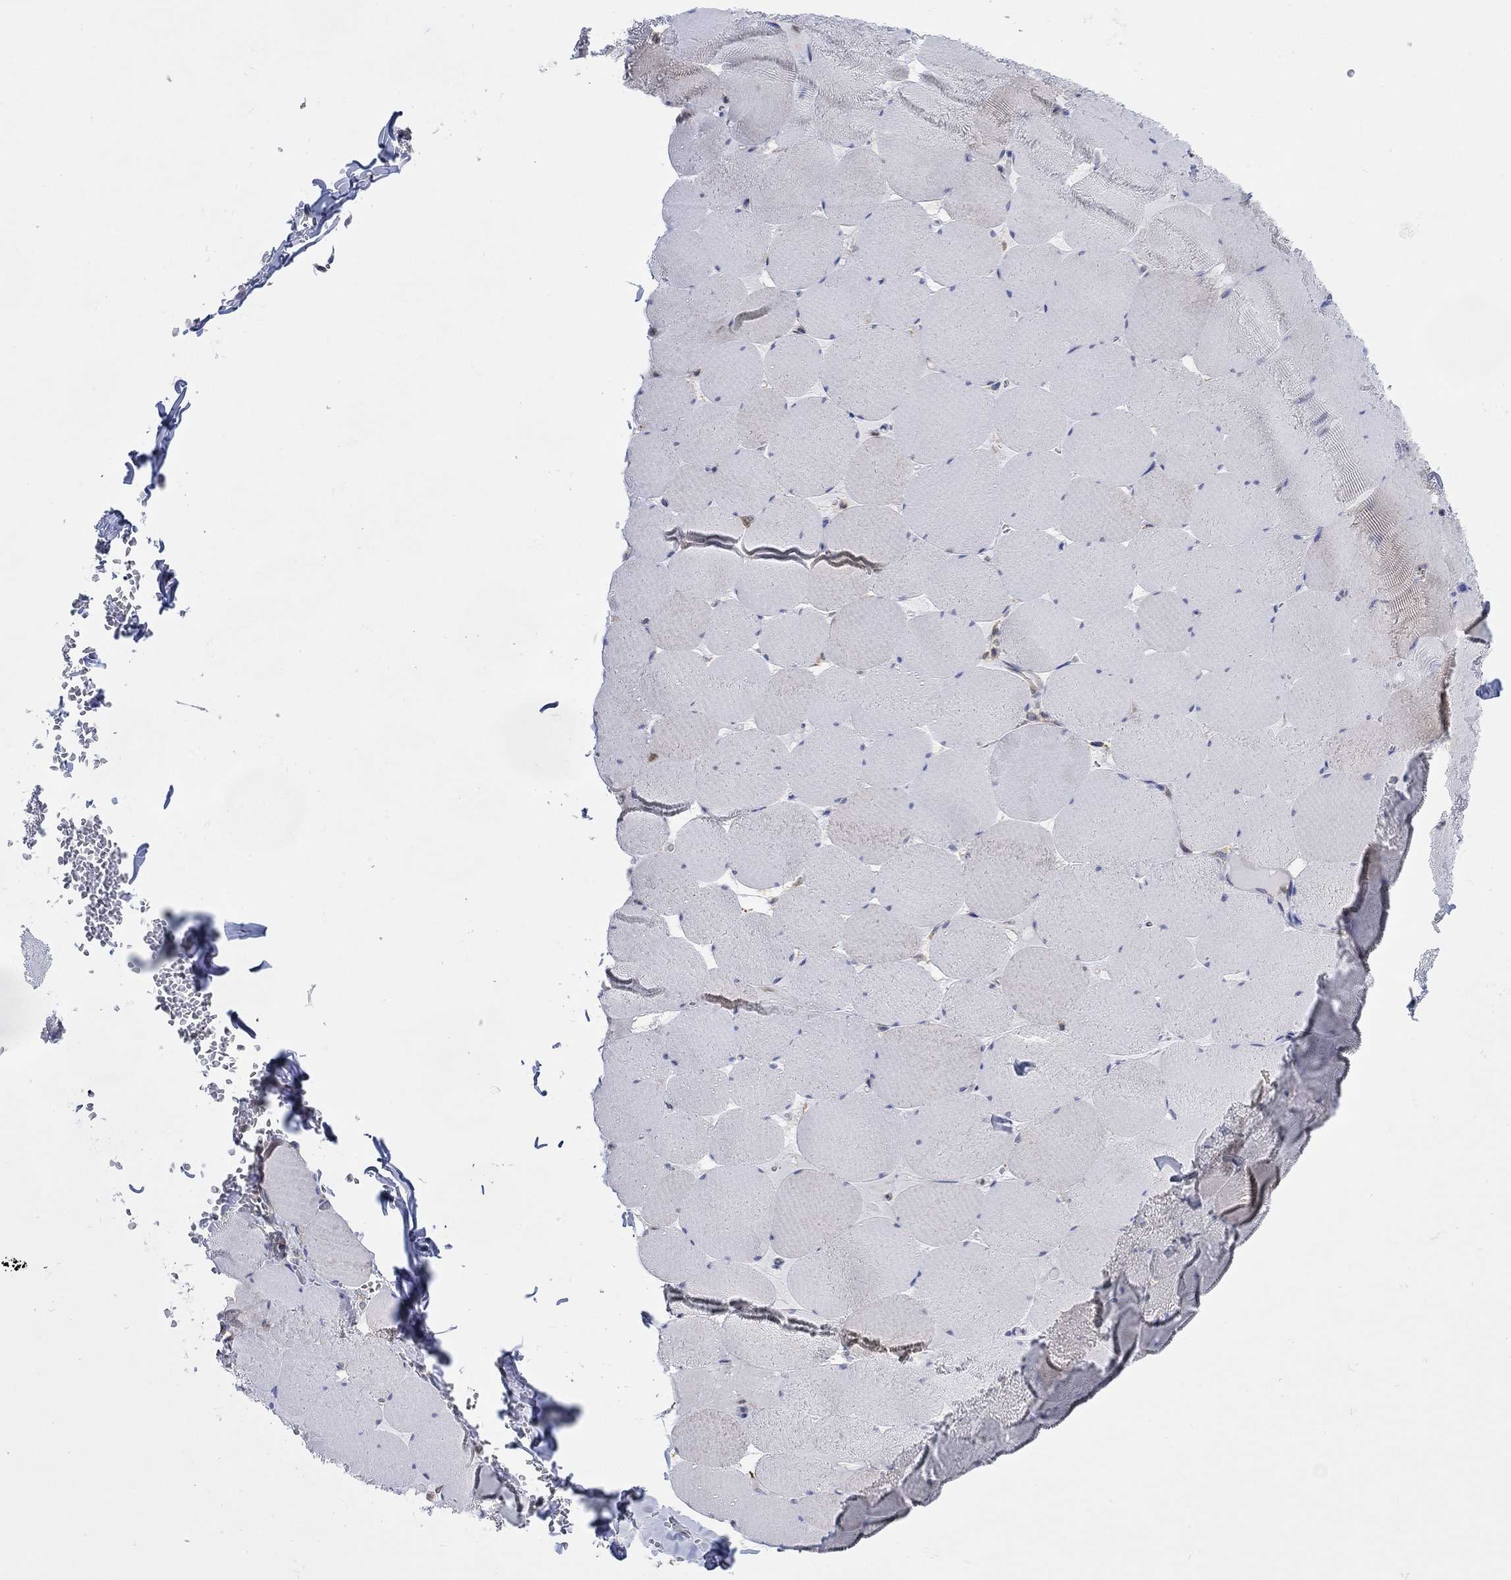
{"staining": {"intensity": "negative", "quantity": "none", "location": "none"}, "tissue": "skeletal muscle", "cell_type": "Myocytes", "image_type": "normal", "snomed": [{"axis": "morphology", "description": "Normal tissue, NOS"}, {"axis": "morphology", "description": "Malignant melanoma, Metastatic site"}, {"axis": "topography", "description": "Skeletal muscle"}], "caption": "High magnification brightfield microscopy of benign skeletal muscle stained with DAB (3,3'-diaminobenzidine) (brown) and counterstained with hematoxylin (blue): myocytes show no significant expression. (Brightfield microscopy of DAB (3,3'-diaminobenzidine) immunohistochemistry (IHC) at high magnification).", "gene": "TEKT3", "patient": {"sex": "male", "age": 50}}